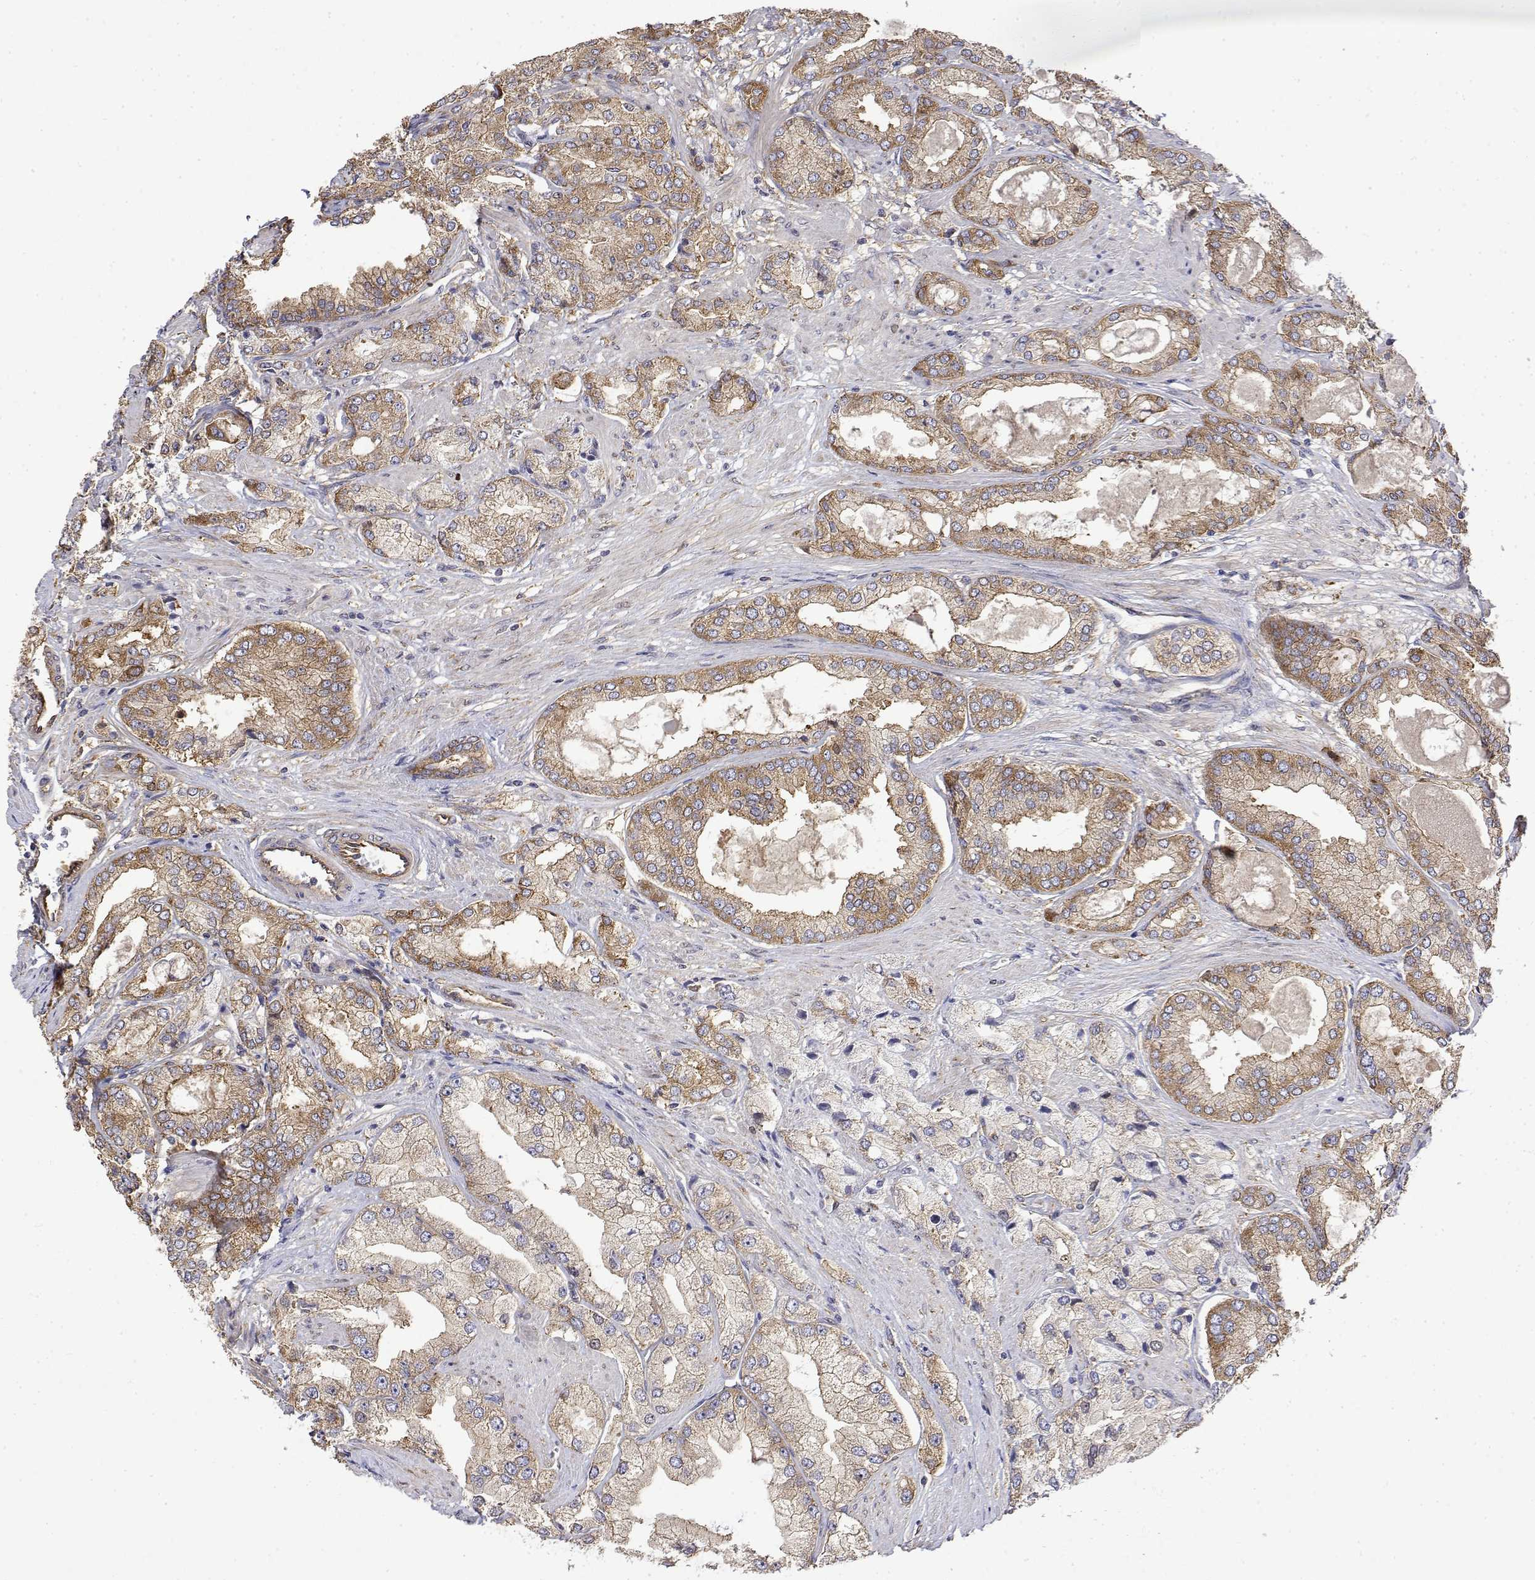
{"staining": {"intensity": "moderate", "quantity": ">75%", "location": "cytoplasmic/membranous"}, "tissue": "prostate cancer", "cell_type": "Tumor cells", "image_type": "cancer", "snomed": [{"axis": "morphology", "description": "Adenocarcinoma, High grade"}, {"axis": "topography", "description": "Prostate"}], "caption": "Prostate cancer stained with DAB (3,3'-diaminobenzidine) immunohistochemistry shows medium levels of moderate cytoplasmic/membranous positivity in approximately >75% of tumor cells.", "gene": "PACSIN2", "patient": {"sex": "male", "age": 68}}